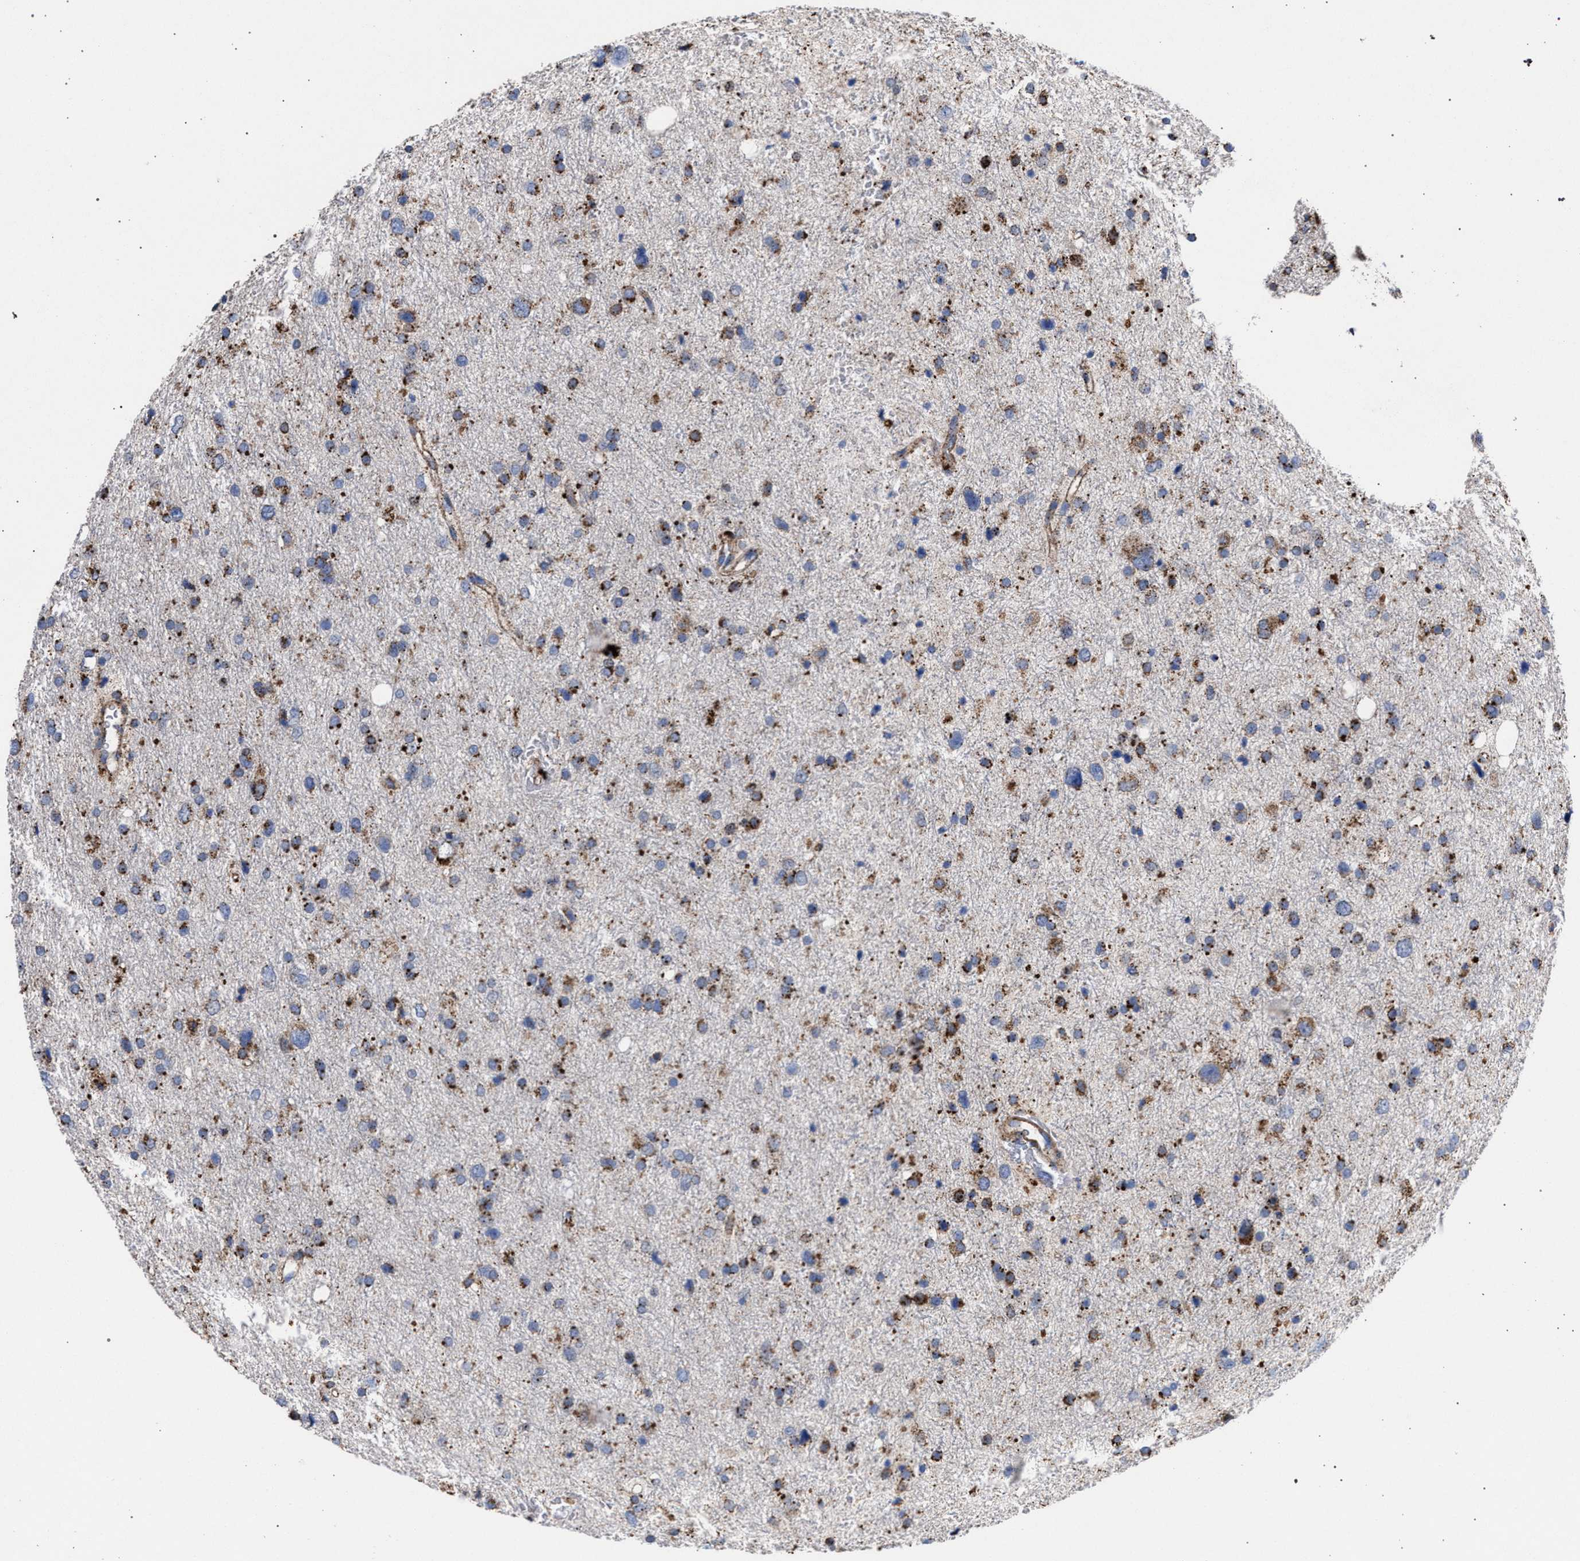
{"staining": {"intensity": "strong", "quantity": "<25%", "location": "cytoplasmic/membranous"}, "tissue": "glioma", "cell_type": "Tumor cells", "image_type": "cancer", "snomed": [{"axis": "morphology", "description": "Glioma, malignant, Low grade"}, {"axis": "topography", "description": "Brain"}], "caption": "Brown immunohistochemical staining in glioma exhibits strong cytoplasmic/membranous positivity in approximately <25% of tumor cells. (brown staining indicates protein expression, while blue staining denotes nuclei).", "gene": "PPT1", "patient": {"sex": "female", "age": 37}}